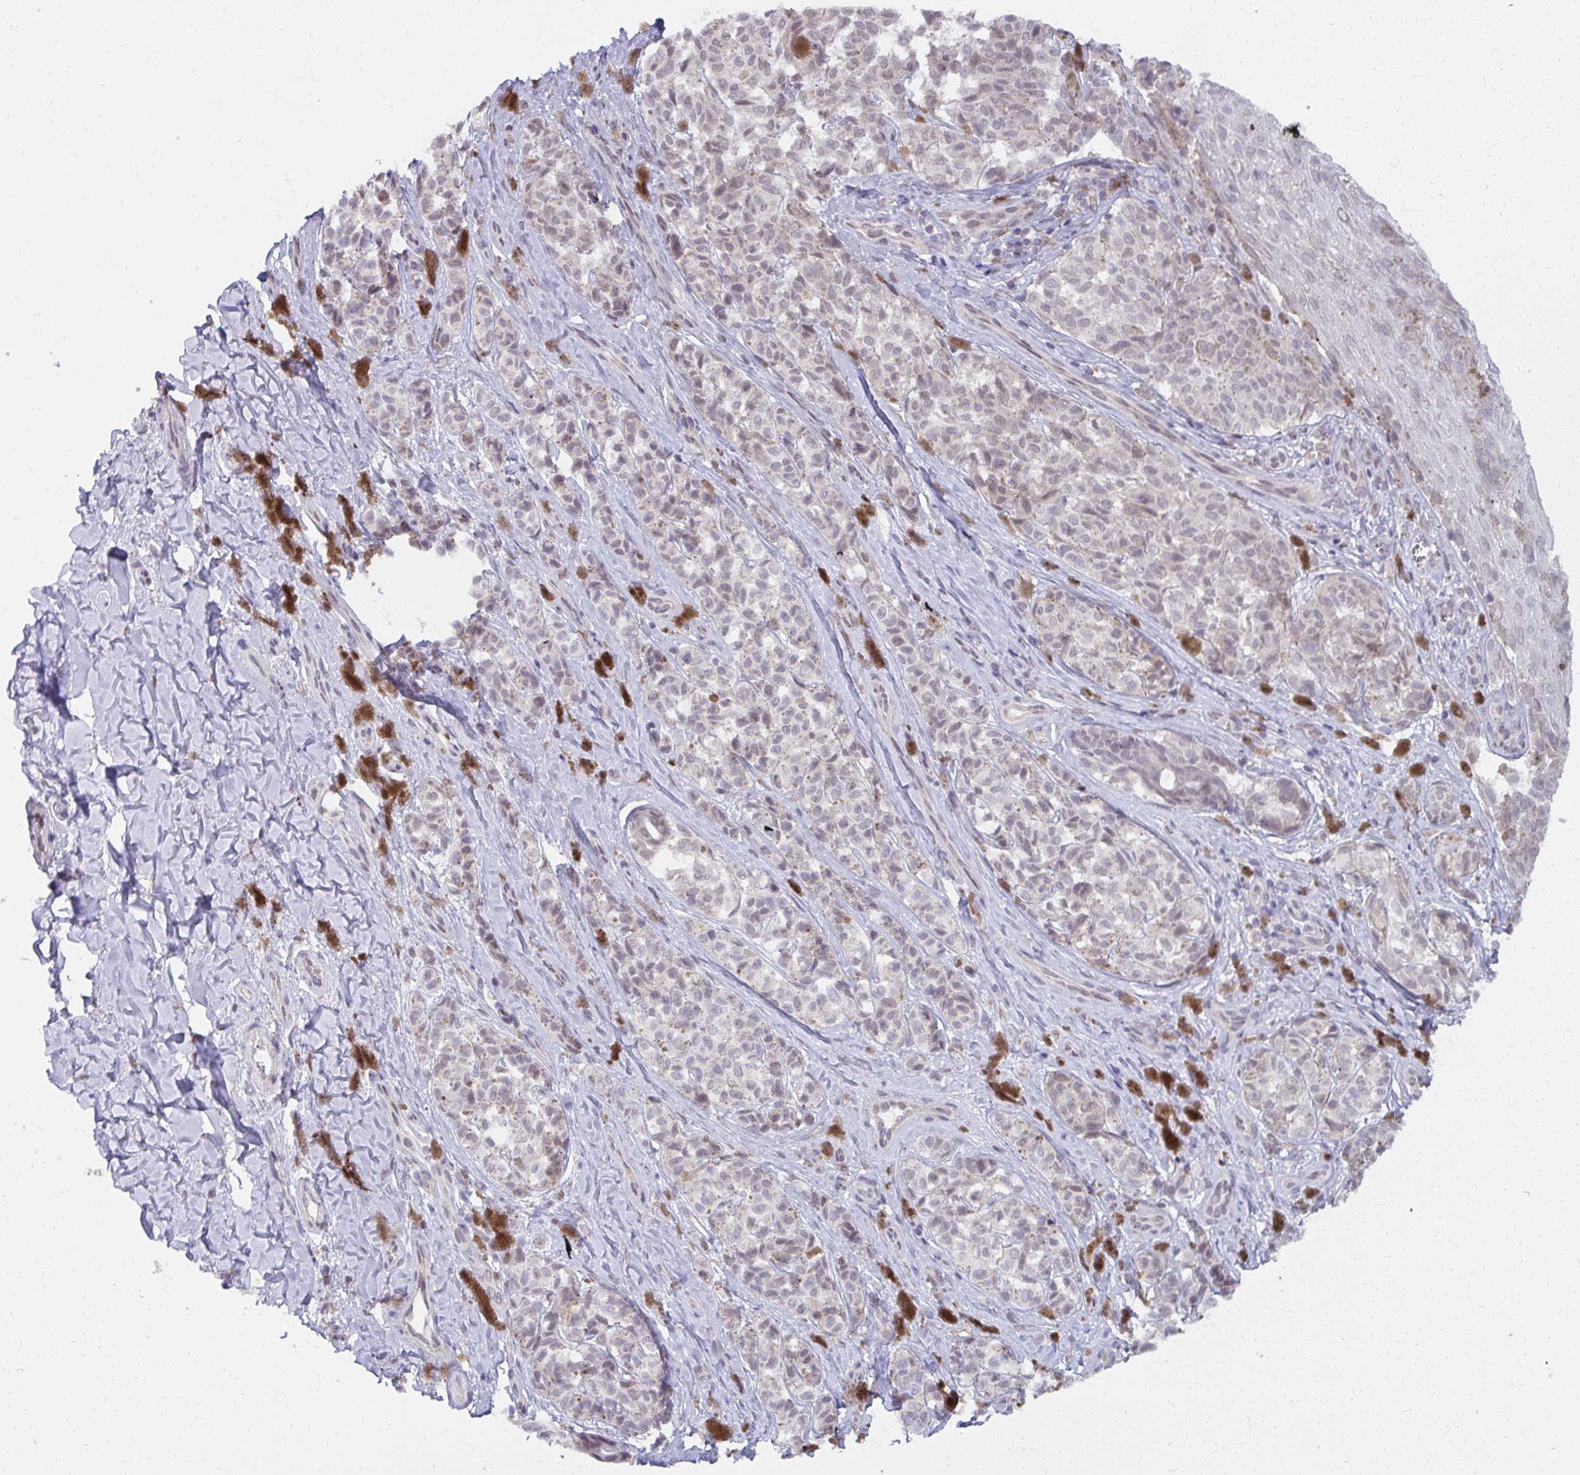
{"staining": {"intensity": "negative", "quantity": "none", "location": "none"}, "tissue": "melanoma", "cell_type": "Tumor cells", "image_type": "cancer", "snomed": [{"axis": "morphology", "description": "Malignant melanoma, NOS"}, {"axis": "topography", "description": "Skin"}], "caption": "Melanoma was stained to show a protein in brown. There is no significant positivity in tumor cells.", "gene": "NMNAT1", "patient": {"sex": "female", "age": 65}}